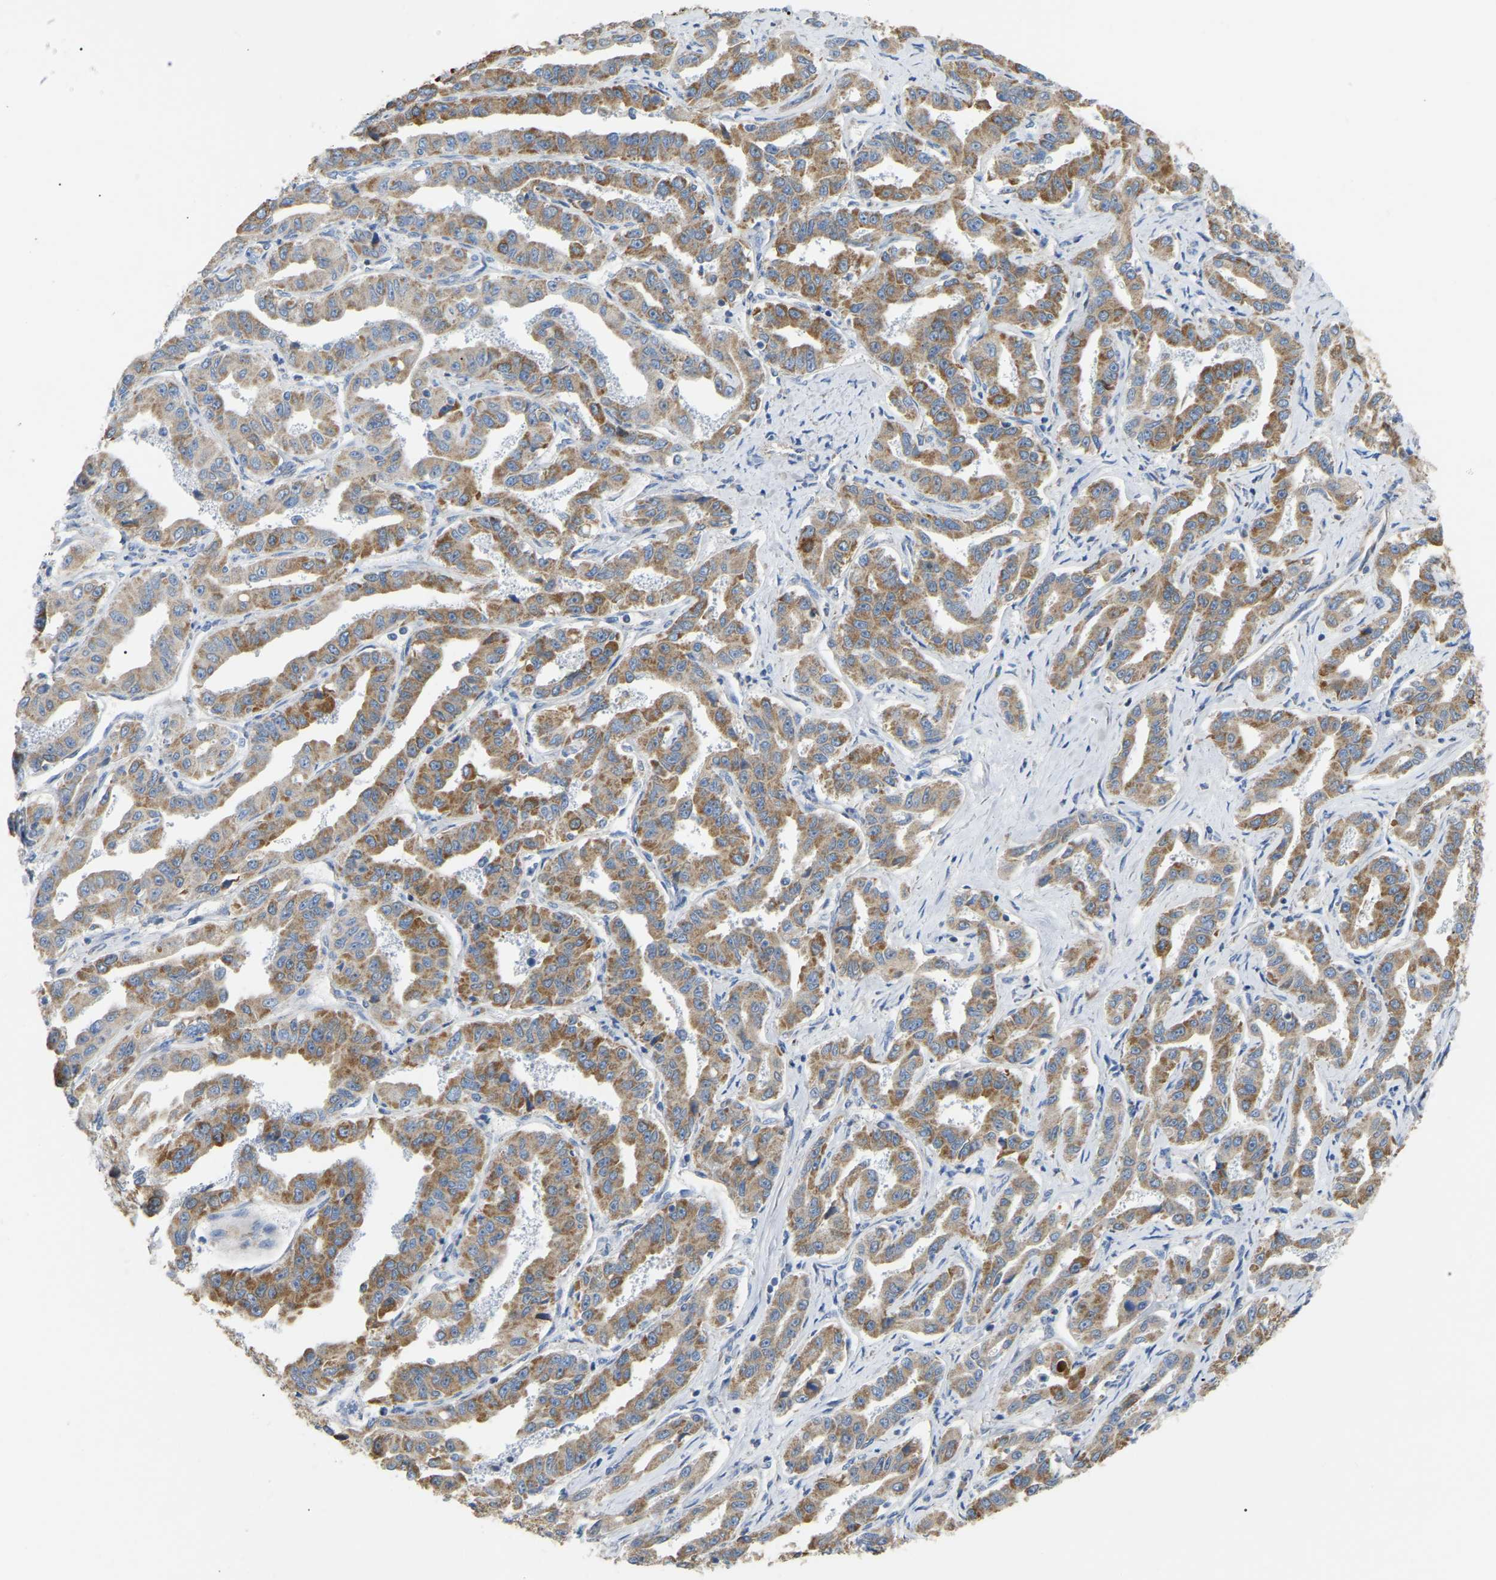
{"staining": {"intensity": "moderate", "quantity": ">75%", "location": "cytoplasmic/membranous"}, "tissue": "liver cancer", "cell_type": "Tumor cells", "image_type": "cancer", "snomed": [{"axis": "morphology", "description": "Cholangiocarcinoma"}, {"axis": "topography", "description": "Liver"}], "caption": "IHC (DAB) staining of liver cholangiocarcinoma reveals moderate cytoplasmic/membranous protein positivity in approximately >75% of tumor cells.", "gene": "HIBADH", "patient": {"sex": "male", "age": 59}}